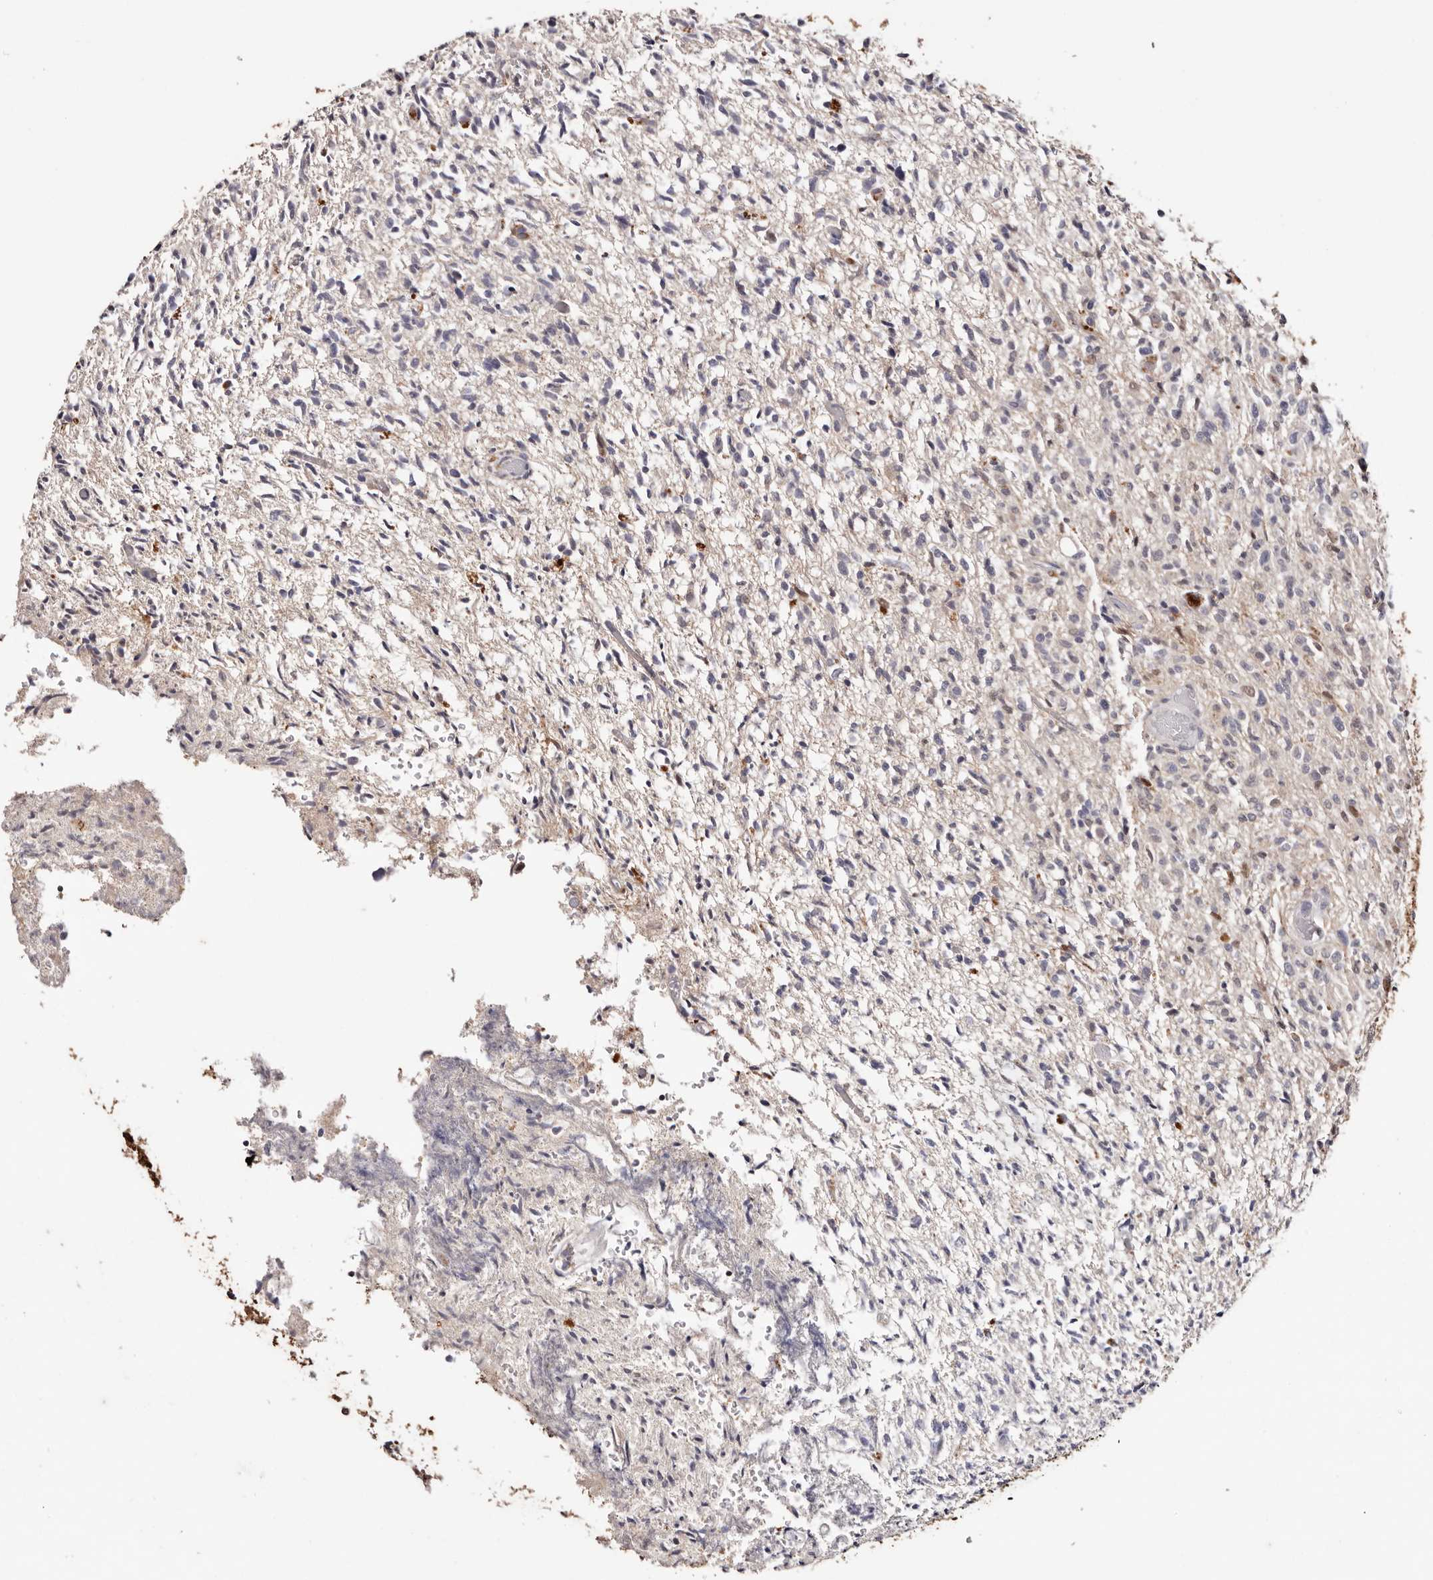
{"staining": {"intensity": "weak", "quantity": "<25%", "location": "nuclear"}, "tissue": "glioma", "cell_type": "Tumor cells", "image_type": "cancer", "snomed": [{"axis": "morphology", "description": "Glioma, malignant, High grade"}, {"axis": "topography", "description": "Brain"}], "caption": "High power microscopy histopathology image of an IHC histopathology image of malignant high-grade glioma, revealing no significant positivity in tumor cells.", "gene": "TYW3", "patient": {"sex": "female", "age": 57}}